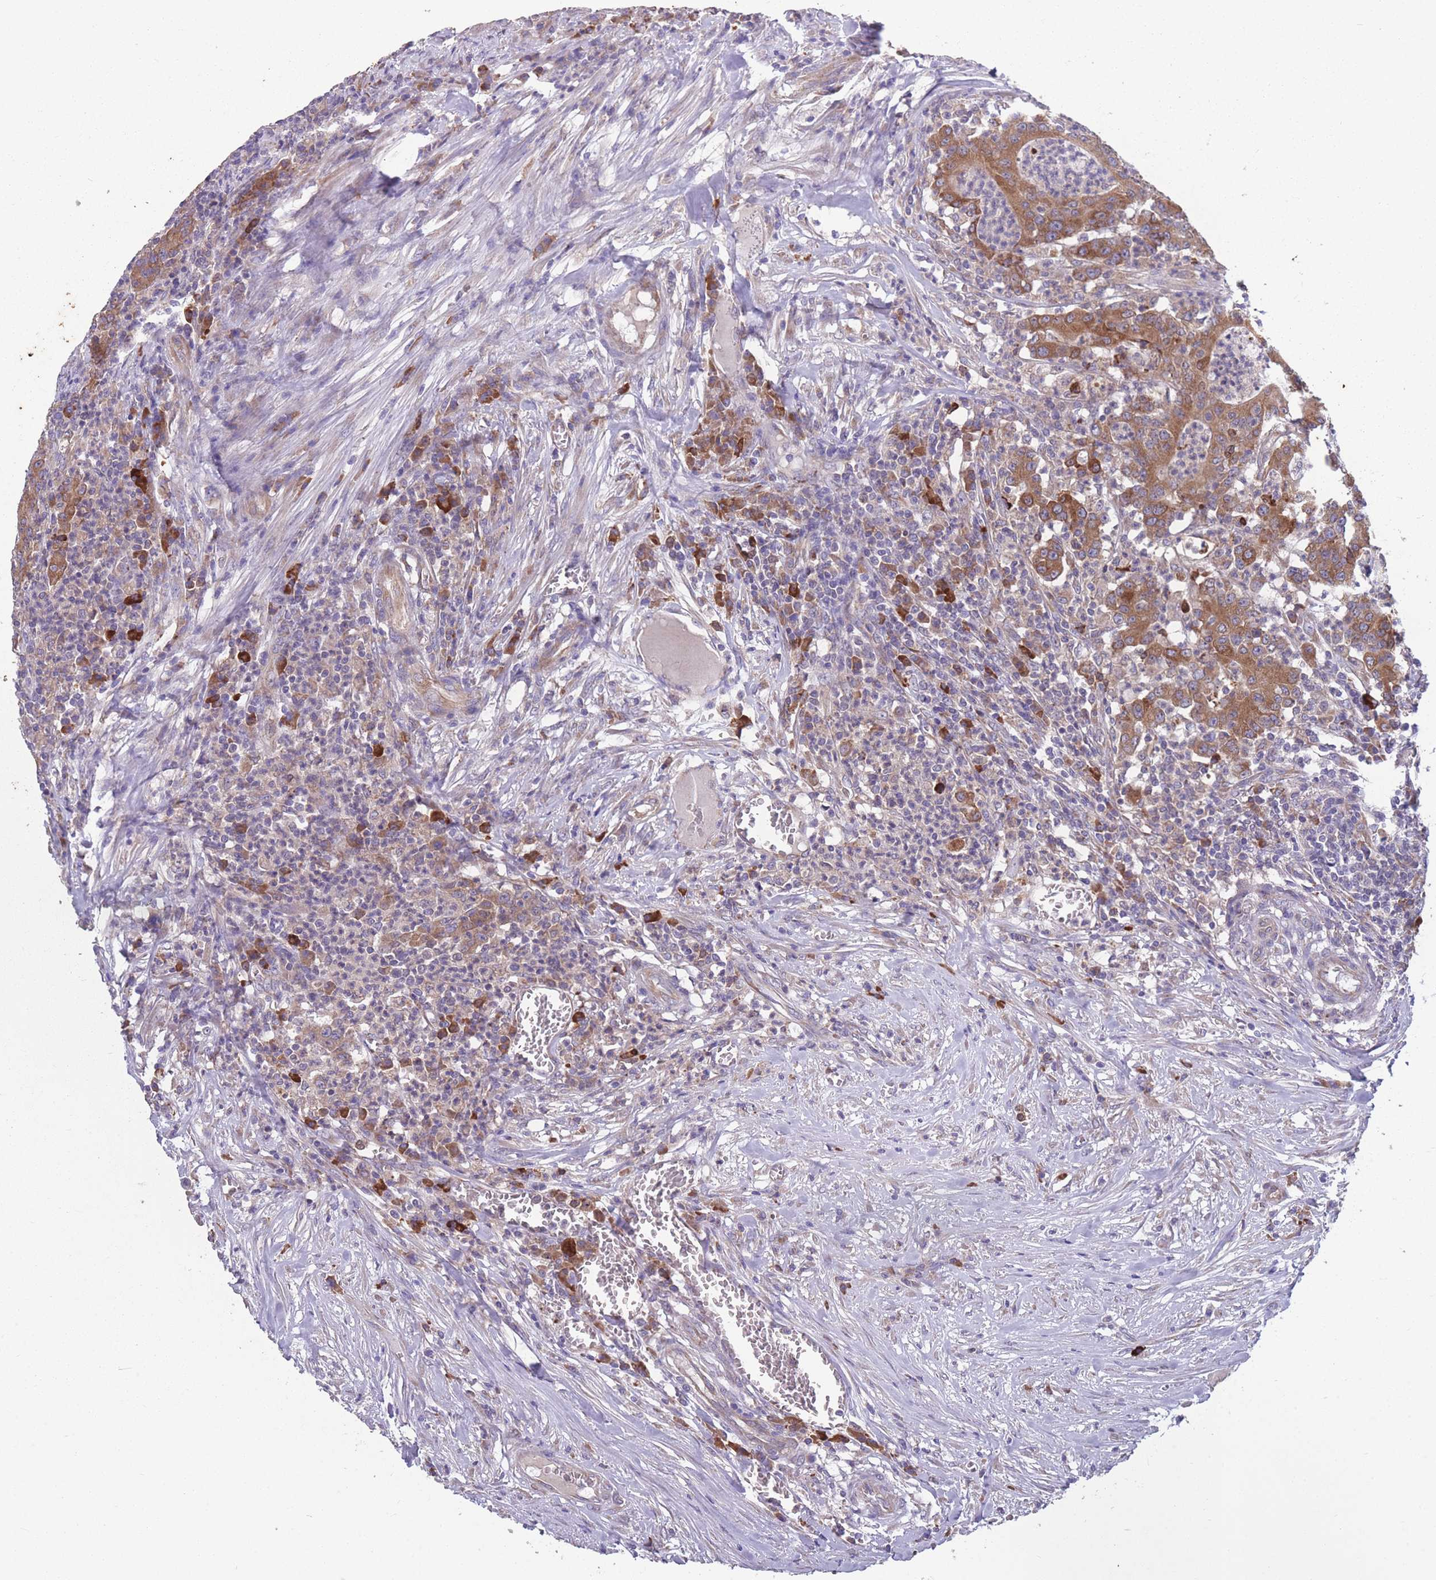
{"staining": {"intensity": "moderate", "quantity": ">75%", "location": "cytoplasmic/membranous"}, "tissue": "colorectal cancer", "cell_type": "Tumor cells", "image_type": "cancer", "snomed": [{"axis": "morphology", "description": "Adenocarcinoma, NOS"}, {"axis": "topography", "description": "Colon"}], "caption": "A high-resolution histopathology image shows immunohistochemistry staining of colorectal cancer (adenocarcinoma), which reveals moderate cytoplasmic/membranous positivity in about >75% of tumor cells.", "gene": "STIM2", "patient": {"sex": "male", "age": 83}}